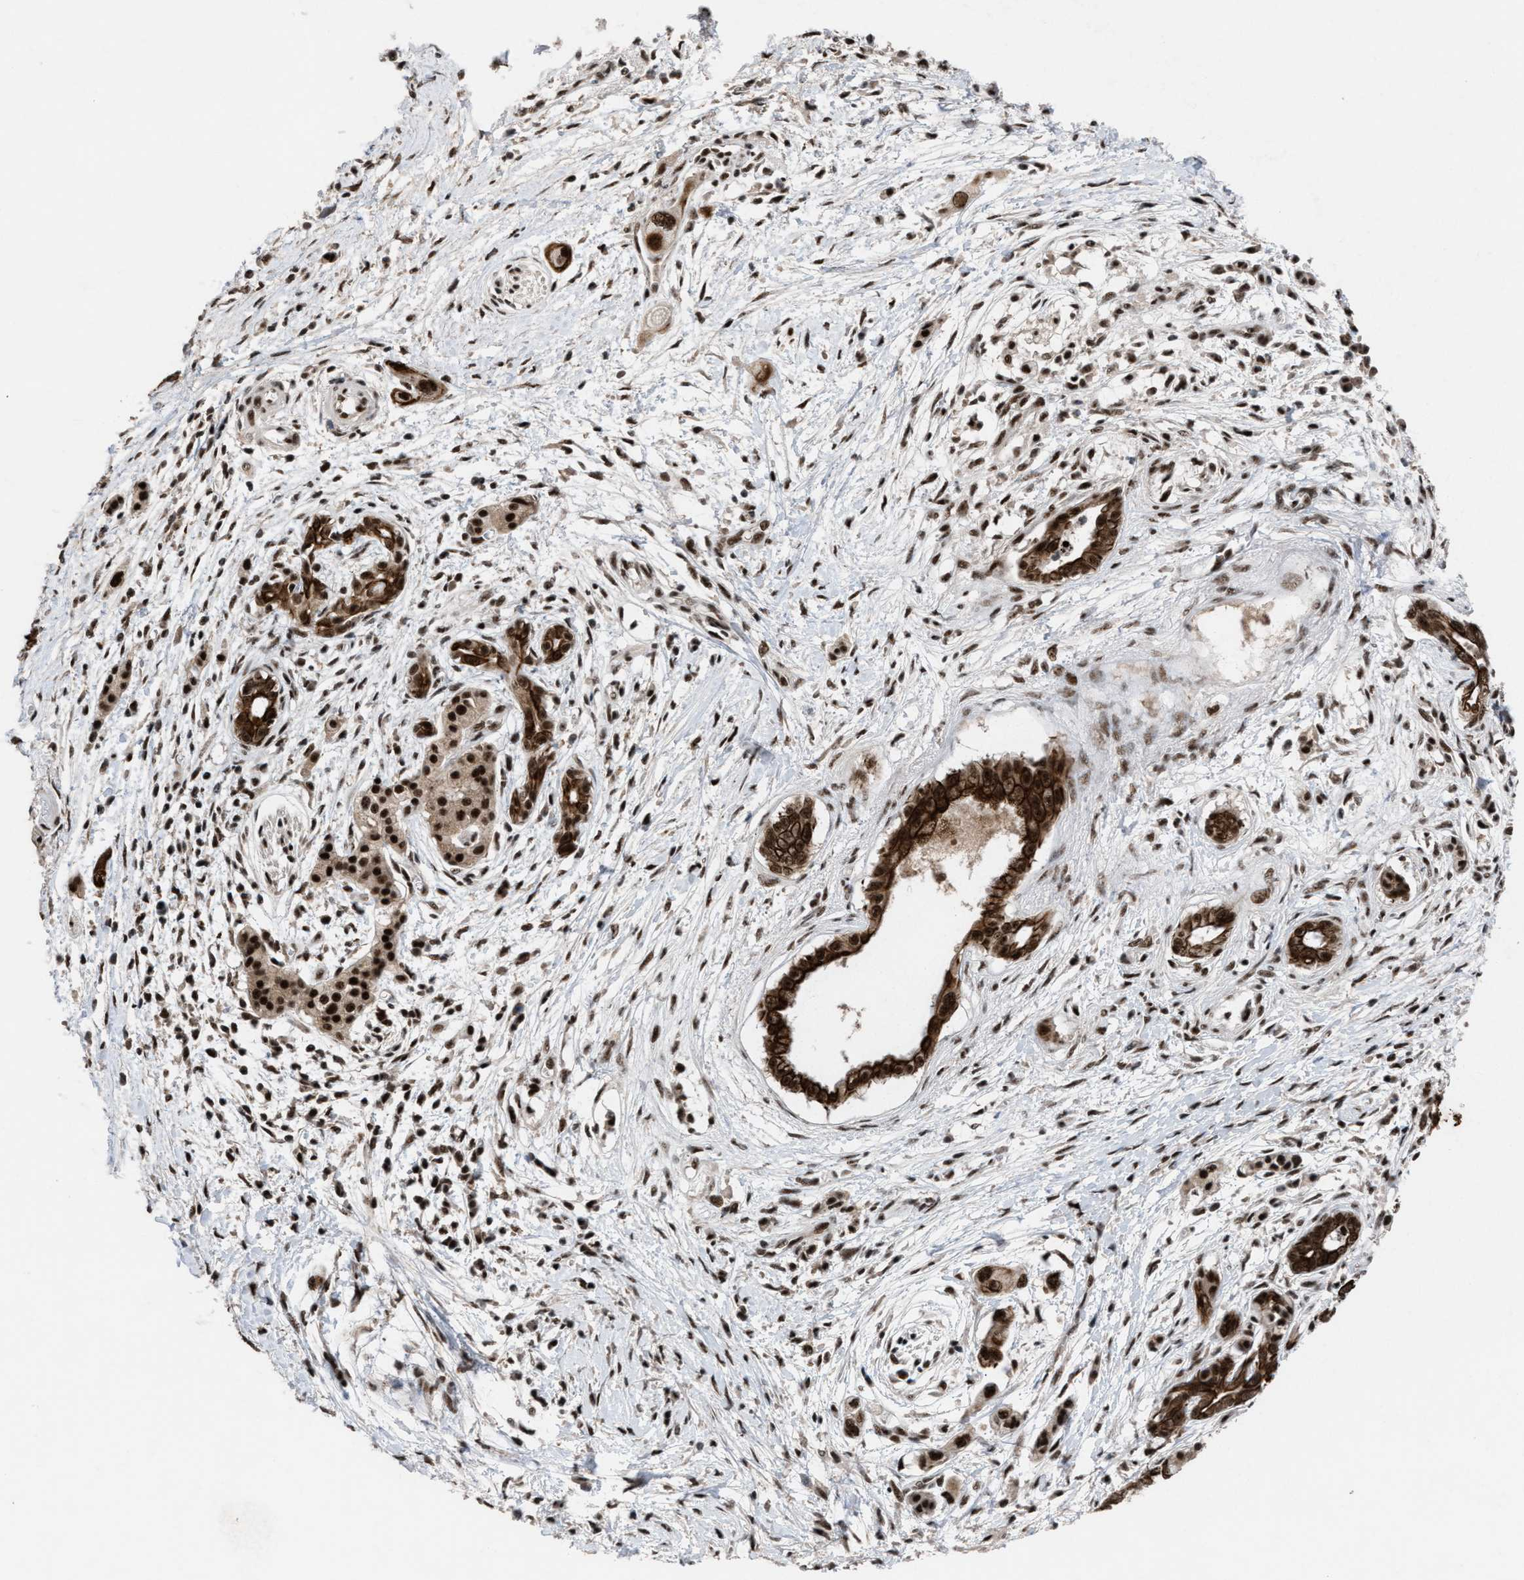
{"staining": {"intensity": "strong", "quantity": ">75%", "location": "cytoplasmic/membranous,nuclear"}, "tissue": "pancreatic cancer", "cell_type": "Tumor cells", "image_type": "cancer", "snomed": [{"axis": "morphology", "description": "Adenocarcinoma, NOS"}, {"axis": "topography", "description": "Pancreas"}], "caption": "Immunohistochemical staining of human pancreatic cancer reveals high levels of strong cytoplasmic/membranous and nuclear protein staining in approximately >75% of tumor cells. Immunohistochemistry stains the protein of interest in brown and the nuclei are stained blue.", "gene": "PRPF4", "patient": {"sex": "male", "age": 59}}